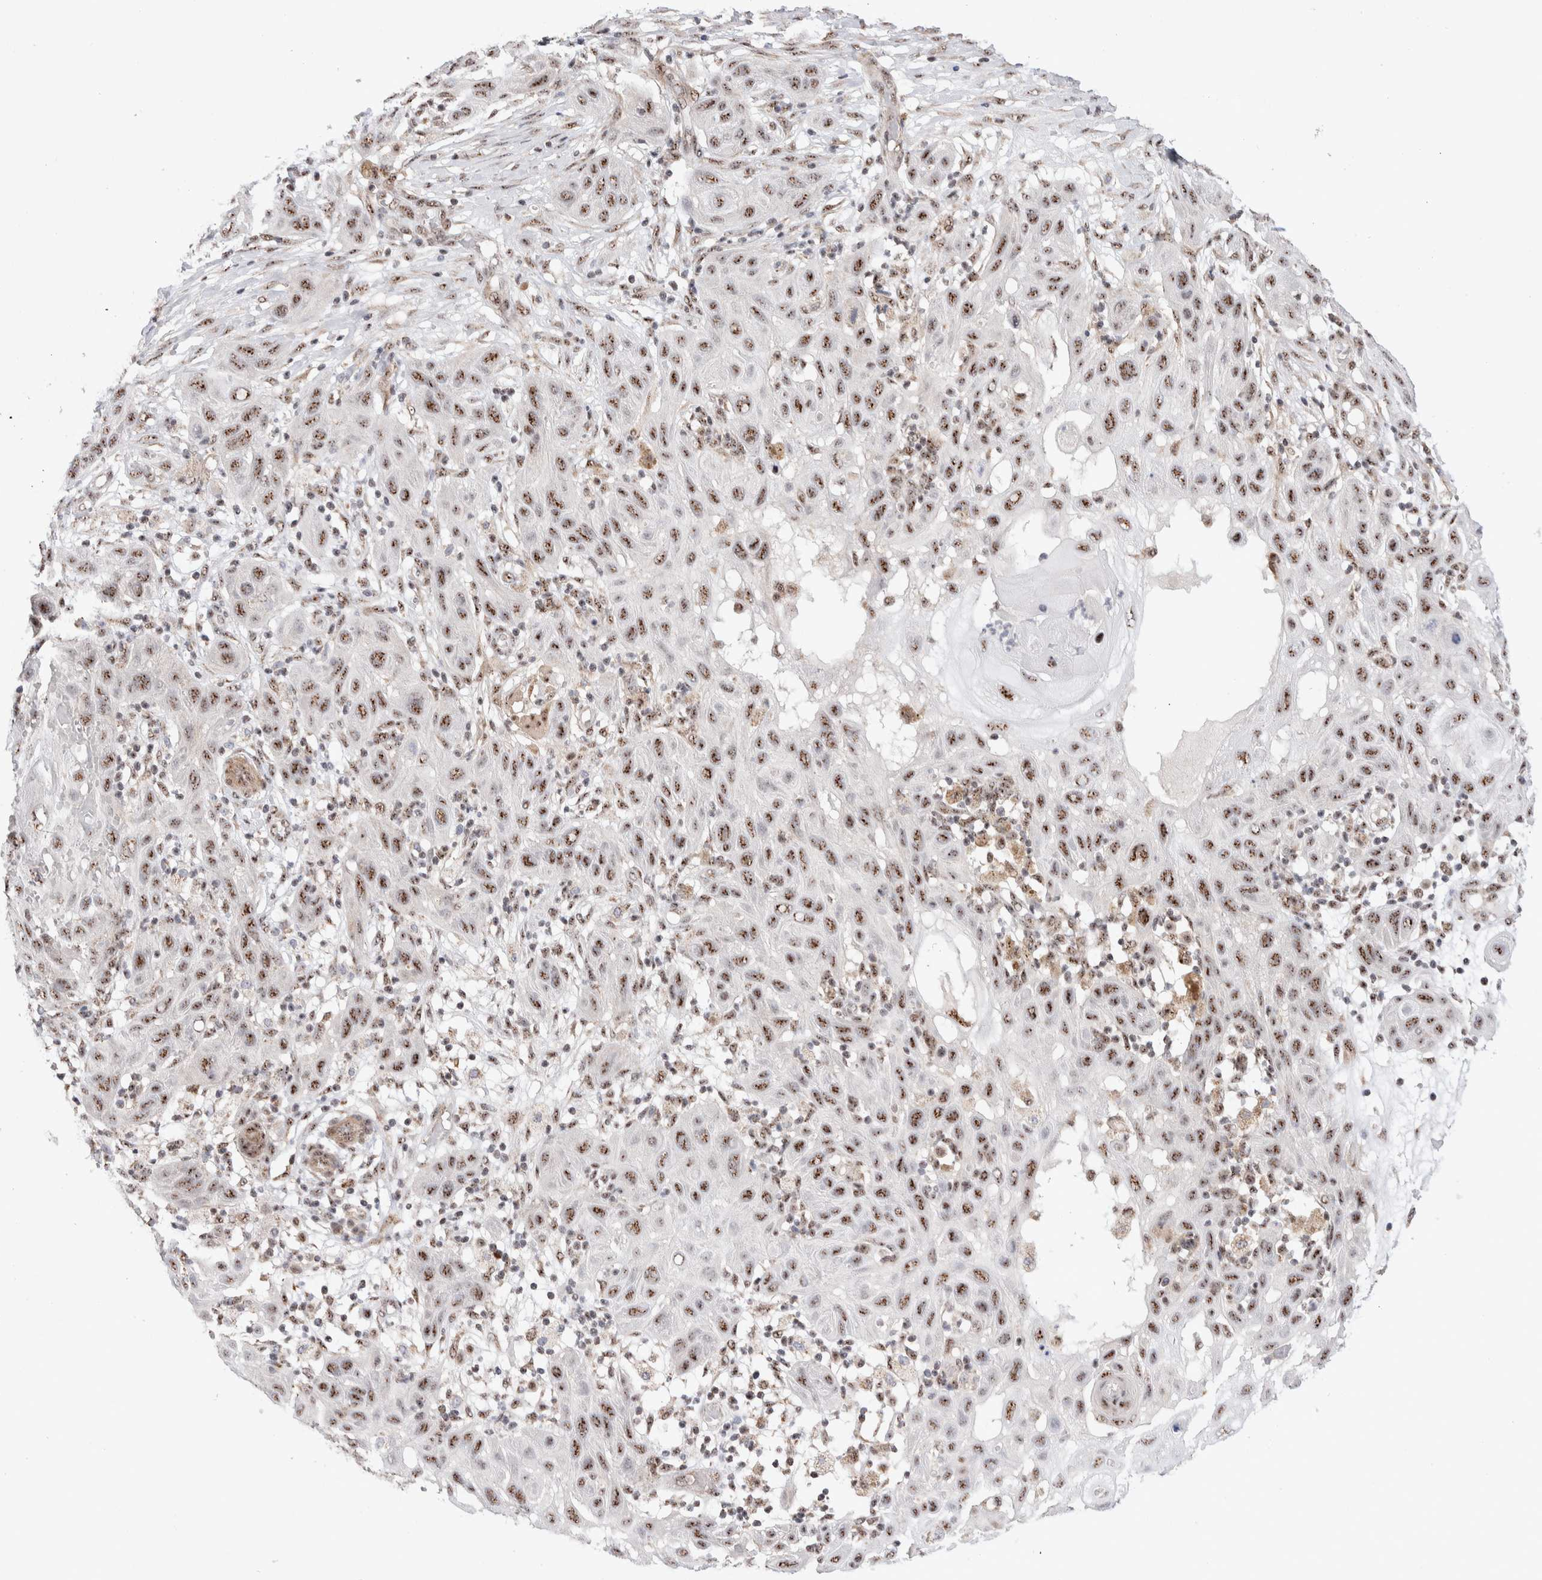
{"staining": {"intensity": "moderate", "quantity": ">75%", "location": "nuclear"}, "tissue": "skin cancer", "cell_type": "Tumor cells", "image_type": "cancer", "snomed": [{"axis": "morphology", "description": "Squamous cell carcinoma, NOS"}, {"axis": "topography", "description": "Skin"}], "caption": "Tumor cells display moderate nuclear positivity in approximately >75% of cells in skin squamous cell carcinoma.", "gene": "ZNF695", "patient": {"sex": "female", "age": 96}}